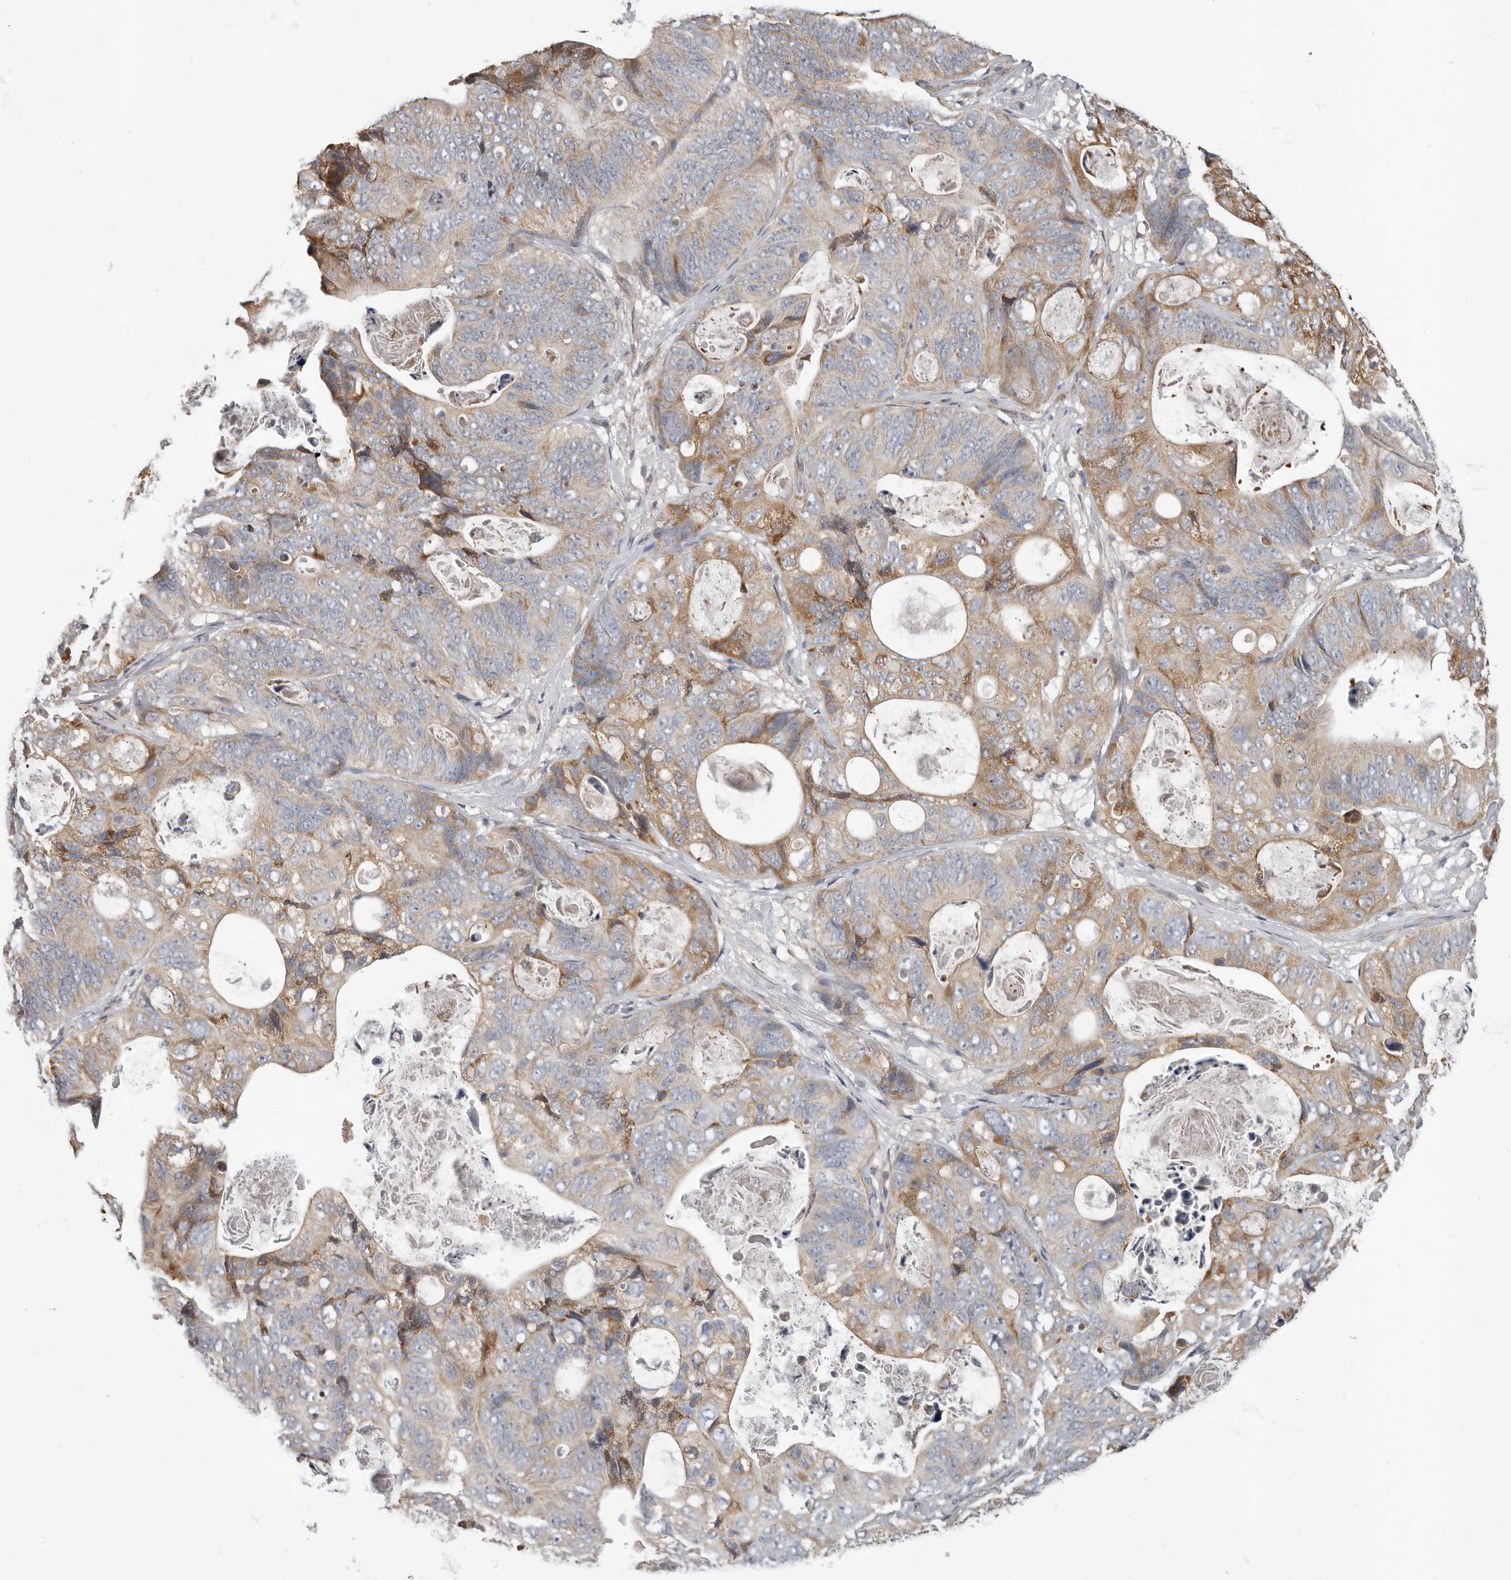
{"staining": {"intensity": "moderate", "quantity": ">75%", "location": "cytoplasmic/membranous"}, "tissue": "stomach cancer", "cell_type": "Tumor cells", "image_type": "cancer", "snomed": [{"axis": "morphology", "description": "Normal tissue, NOS"}, {"axis": "morphology", "description": "Adenocarcinoma, NOS"}, {"axis": "topography", "description": "Stomach"}], "caption": "Approximately >75% of tumor cells in human stomach cancer (adenocarcinoma) show moderate cytoplasmic/membranous protein expression as visualized by brown immunohistochemical staining.", "gene": "UNK", "patient": {"sex": "female", "age": 89}}